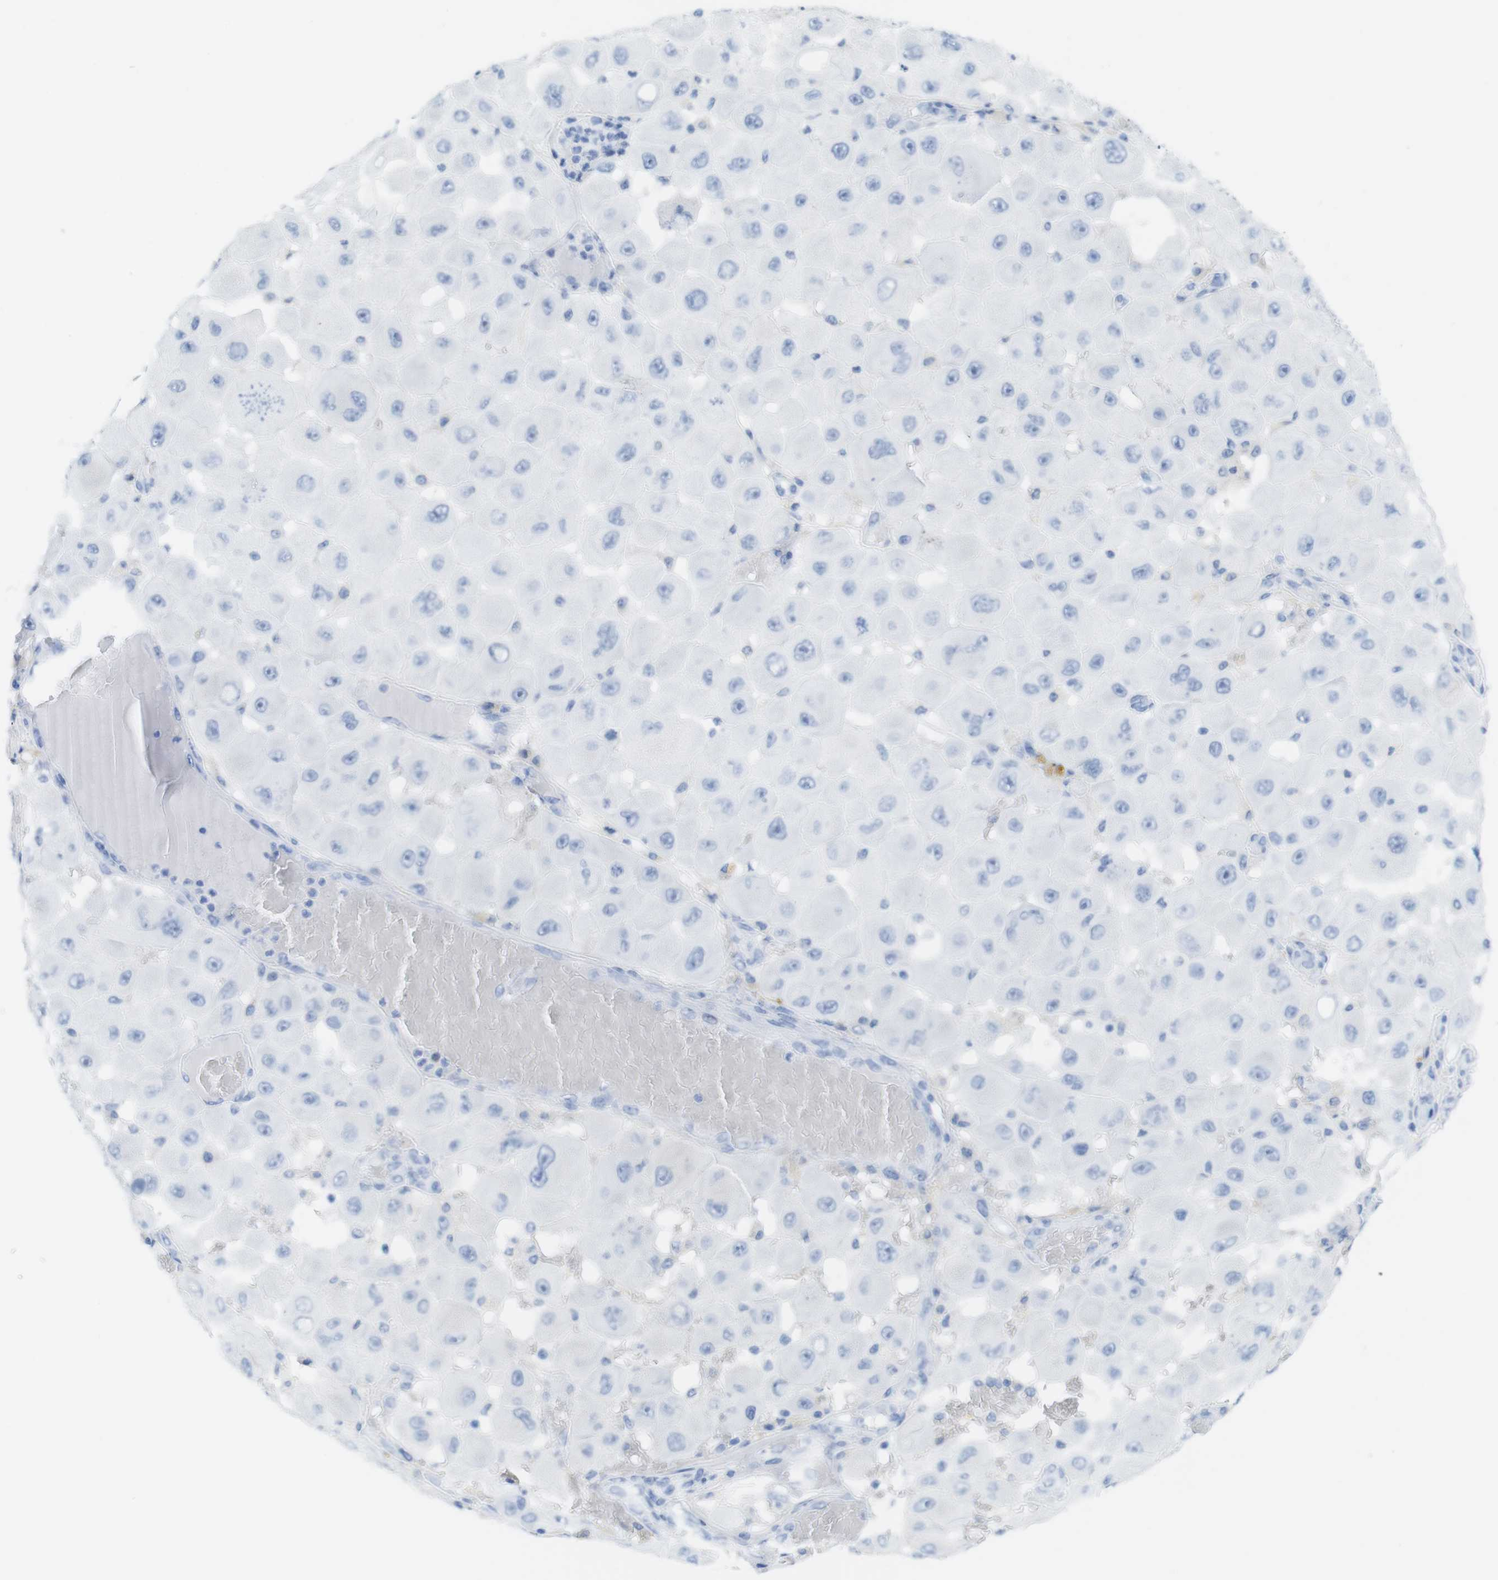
{"staining": {"intensity": "negative", "quantity": "none", "location": "none"}, "tissue": "melanoma", "cell_type": "Tumor cells", "image_type": "cancer", "snomed": [{"axis": "morphology", "description": "Malignant melanoma, NOS"}, {"axis": "topography", "description": "Skin"}], "caption": "The immunohistochemistry (IHC) histopathology image has no significant positivity in tumor cells of malignant melanoma tissue. The staining was performed using DAB to visualize the protein expression in brown, while the nuclei were stained in blue with hematoxylin (Magnification: 20x).", "gene": "MYH7", "patient": {"sex": "female", "age": 81}}